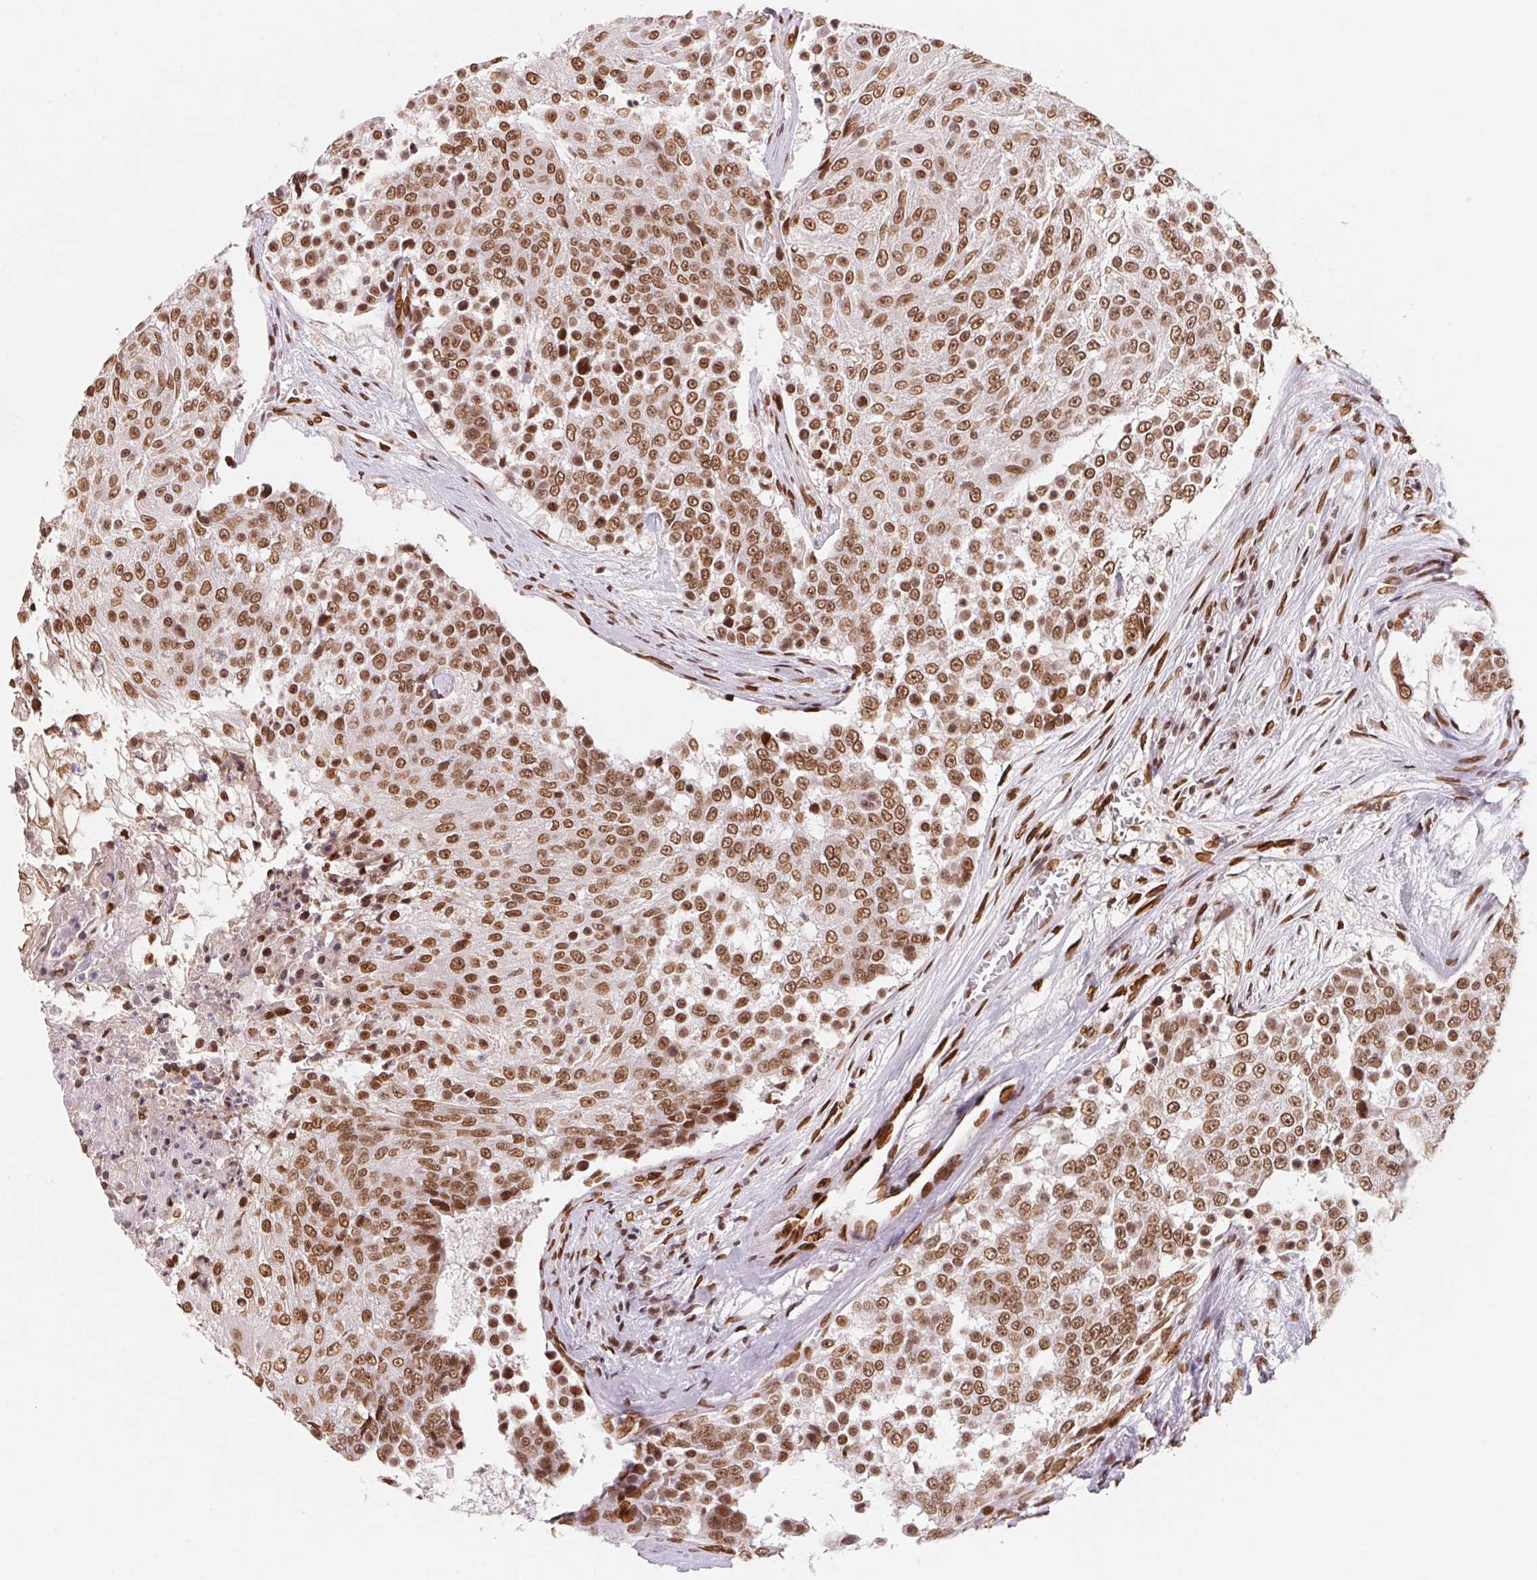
{"staining": {"intensity": "moderate", "quantity": ">75%", "location": "cytoplasmic/membranous,nuclear"}, "tissue": "urothelial cancer", "cell_type": "Tumor cells", "image_type": "cancer", "snomed": [{"axis": "morphology", "description": "Urothelial carcinoma, High grade"}, {"axis": "topography", "description": "Urinary bladder"}], "caption": "A micrograph of urothelial cancer stained for a protein exhibits moderate cytoplasmic/membranous and nuclear brown staining in tumor cells.", "gene": "SAP30BP", "patient": {"sex": "female", "age": 63}}